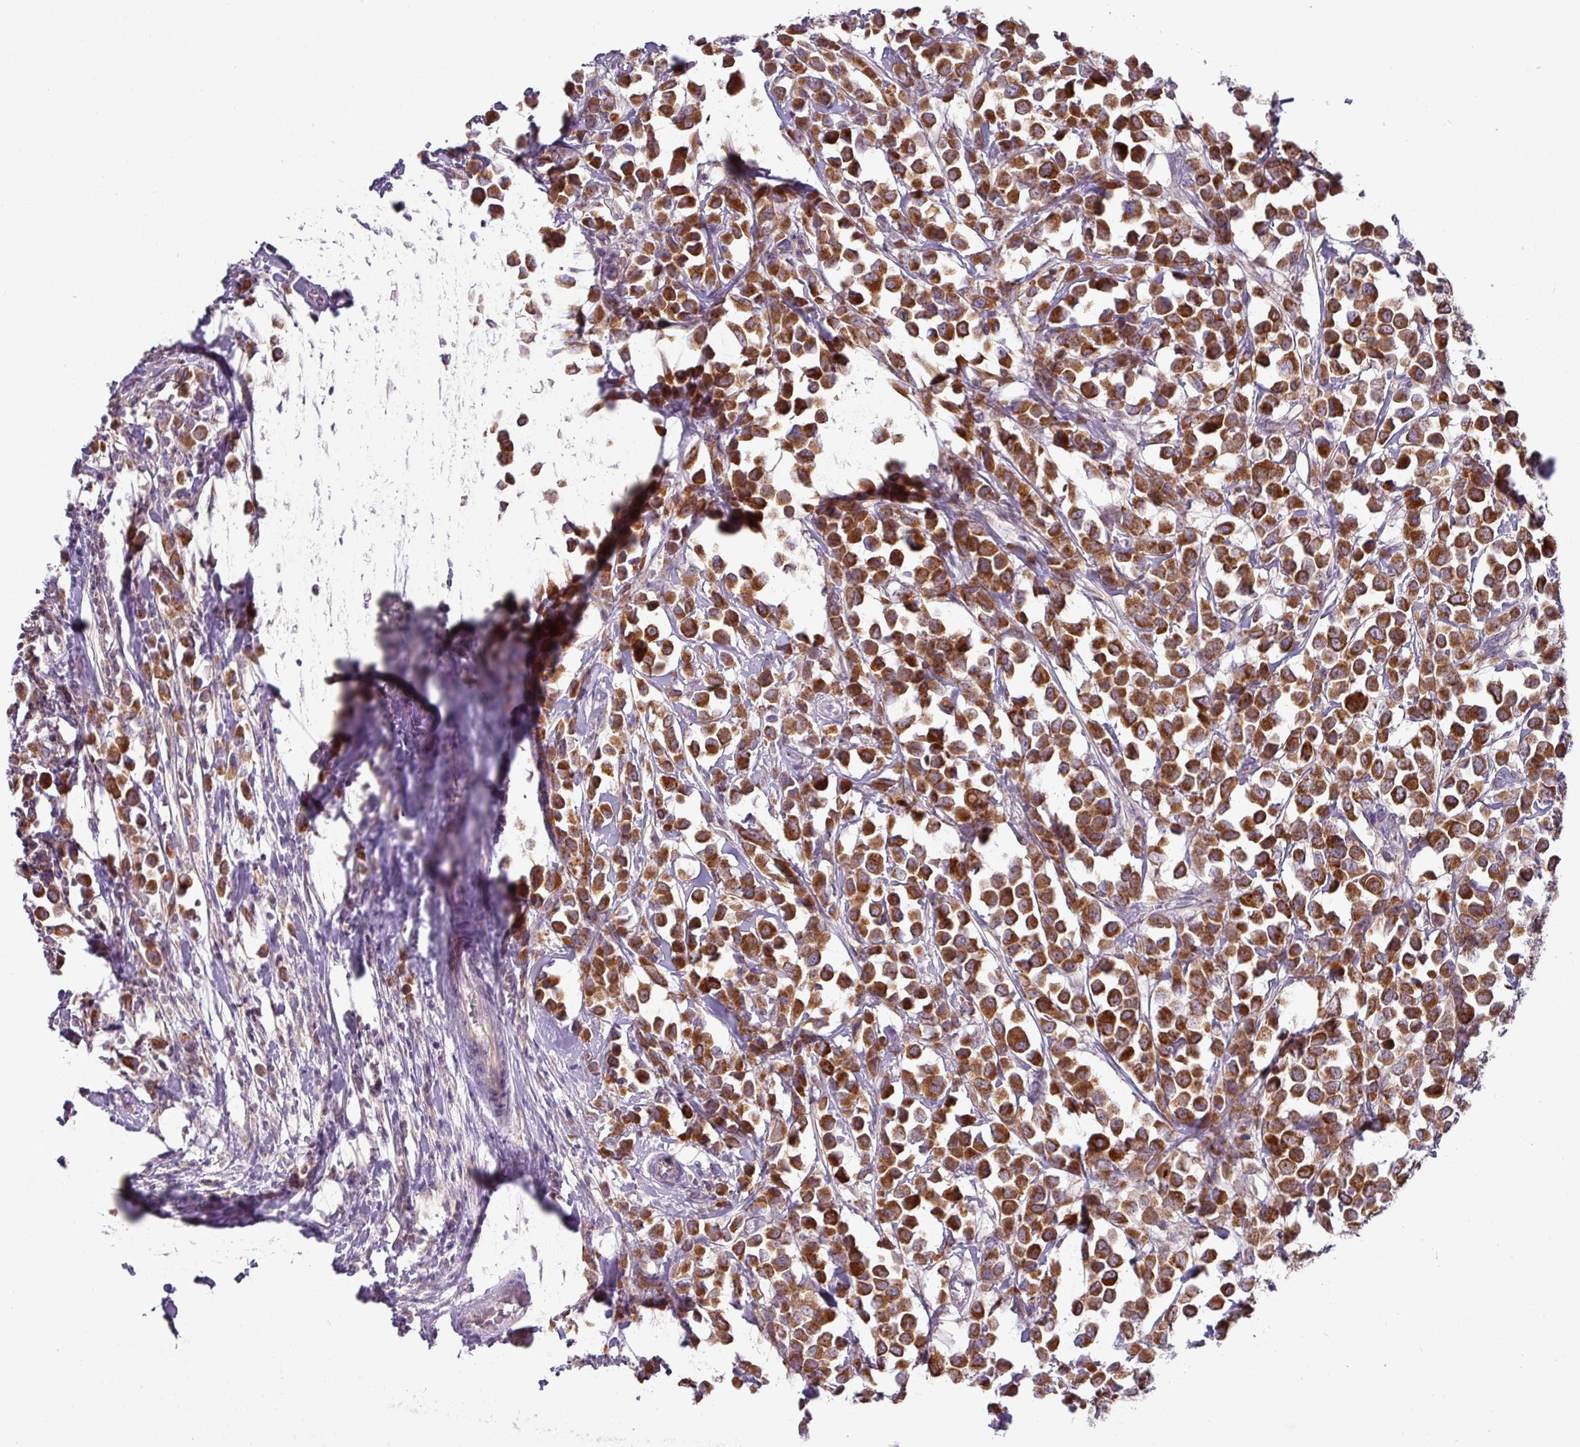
{"staining": {"intensity": "strong", "quantity": ">75%", "location": "cytoplasmic/membranous"}, "tissue": "breast cancer", "cell_type": "Tumor cells", "image_type": "cancer", "snomed": [{"axis": "morphology", "description": "Duct carcinoma"}, {"axis": "topography", "description": "Breast"}], "caption": "The histopathology image demonstrates a brown stain indicating the presence of a protein in the cytoplasmic/membranous of tumor cells in breast cancer.", "gene": "TRAPPC1", "patient": {"sex": "female", "age": 61}}